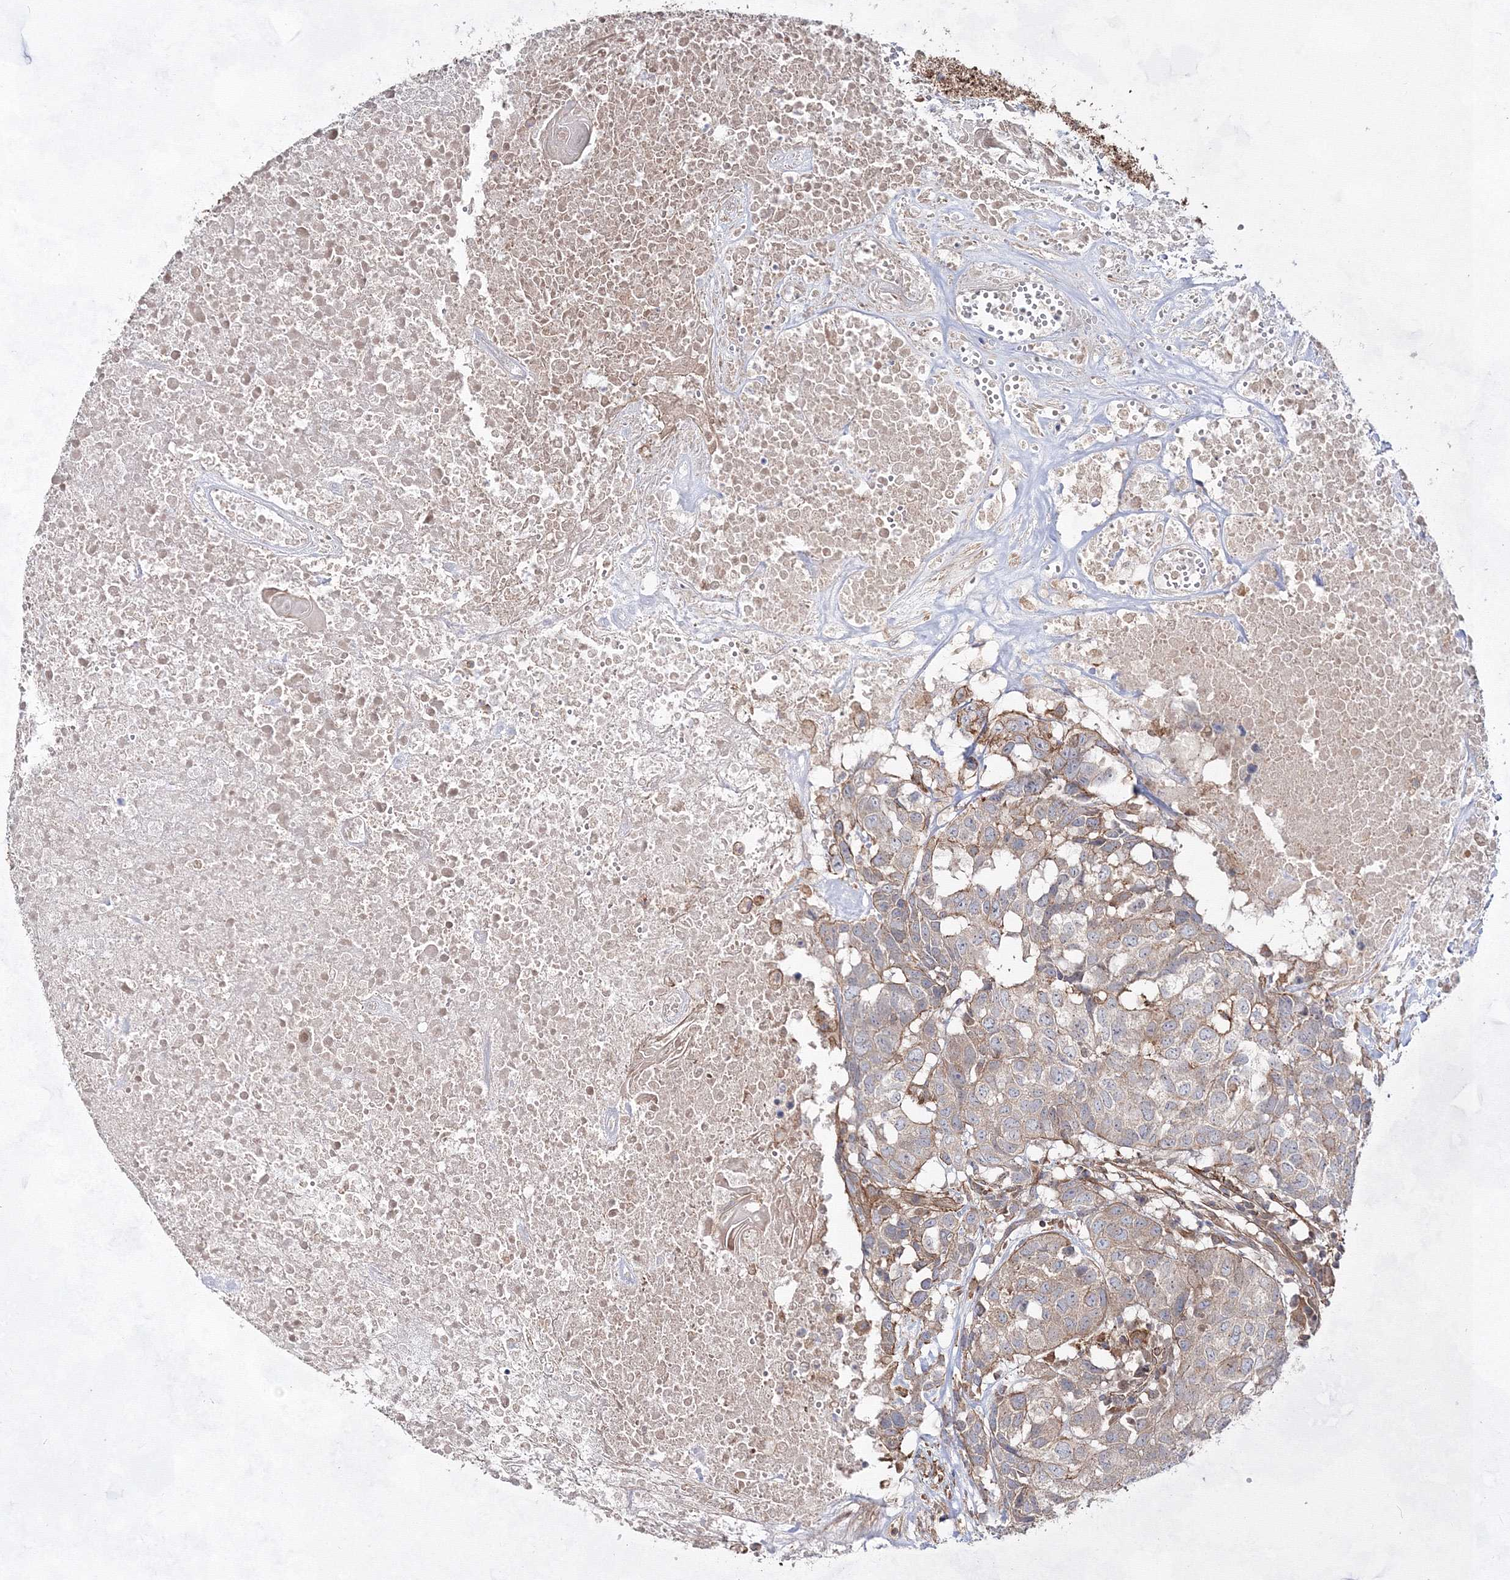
{"staining": {"intensity": "weak", "quantity": "25%-75%", "location": "cytoplasmic/membranous"}, "tissue": "head and neck cancer", "cell_type": "Tumor cells", "image_type": "cancer", "snomed": [{"axis": "morphology", "description": "Squamous cell carcinoma, NOS"}, {"axis": "topography", "description": "Head-Neck"}], "caption": "High-magnification brightfield microscopy of head and neck cancer stained with DAB (brown) and counterstained with hematoxylin (blue). tumor cells exhibit weak cytoplasmic/membranous expression is seen in about25%-75% of cells.", "gene": "EXOC6", "patient": {"sex": "male", "age": 66}}